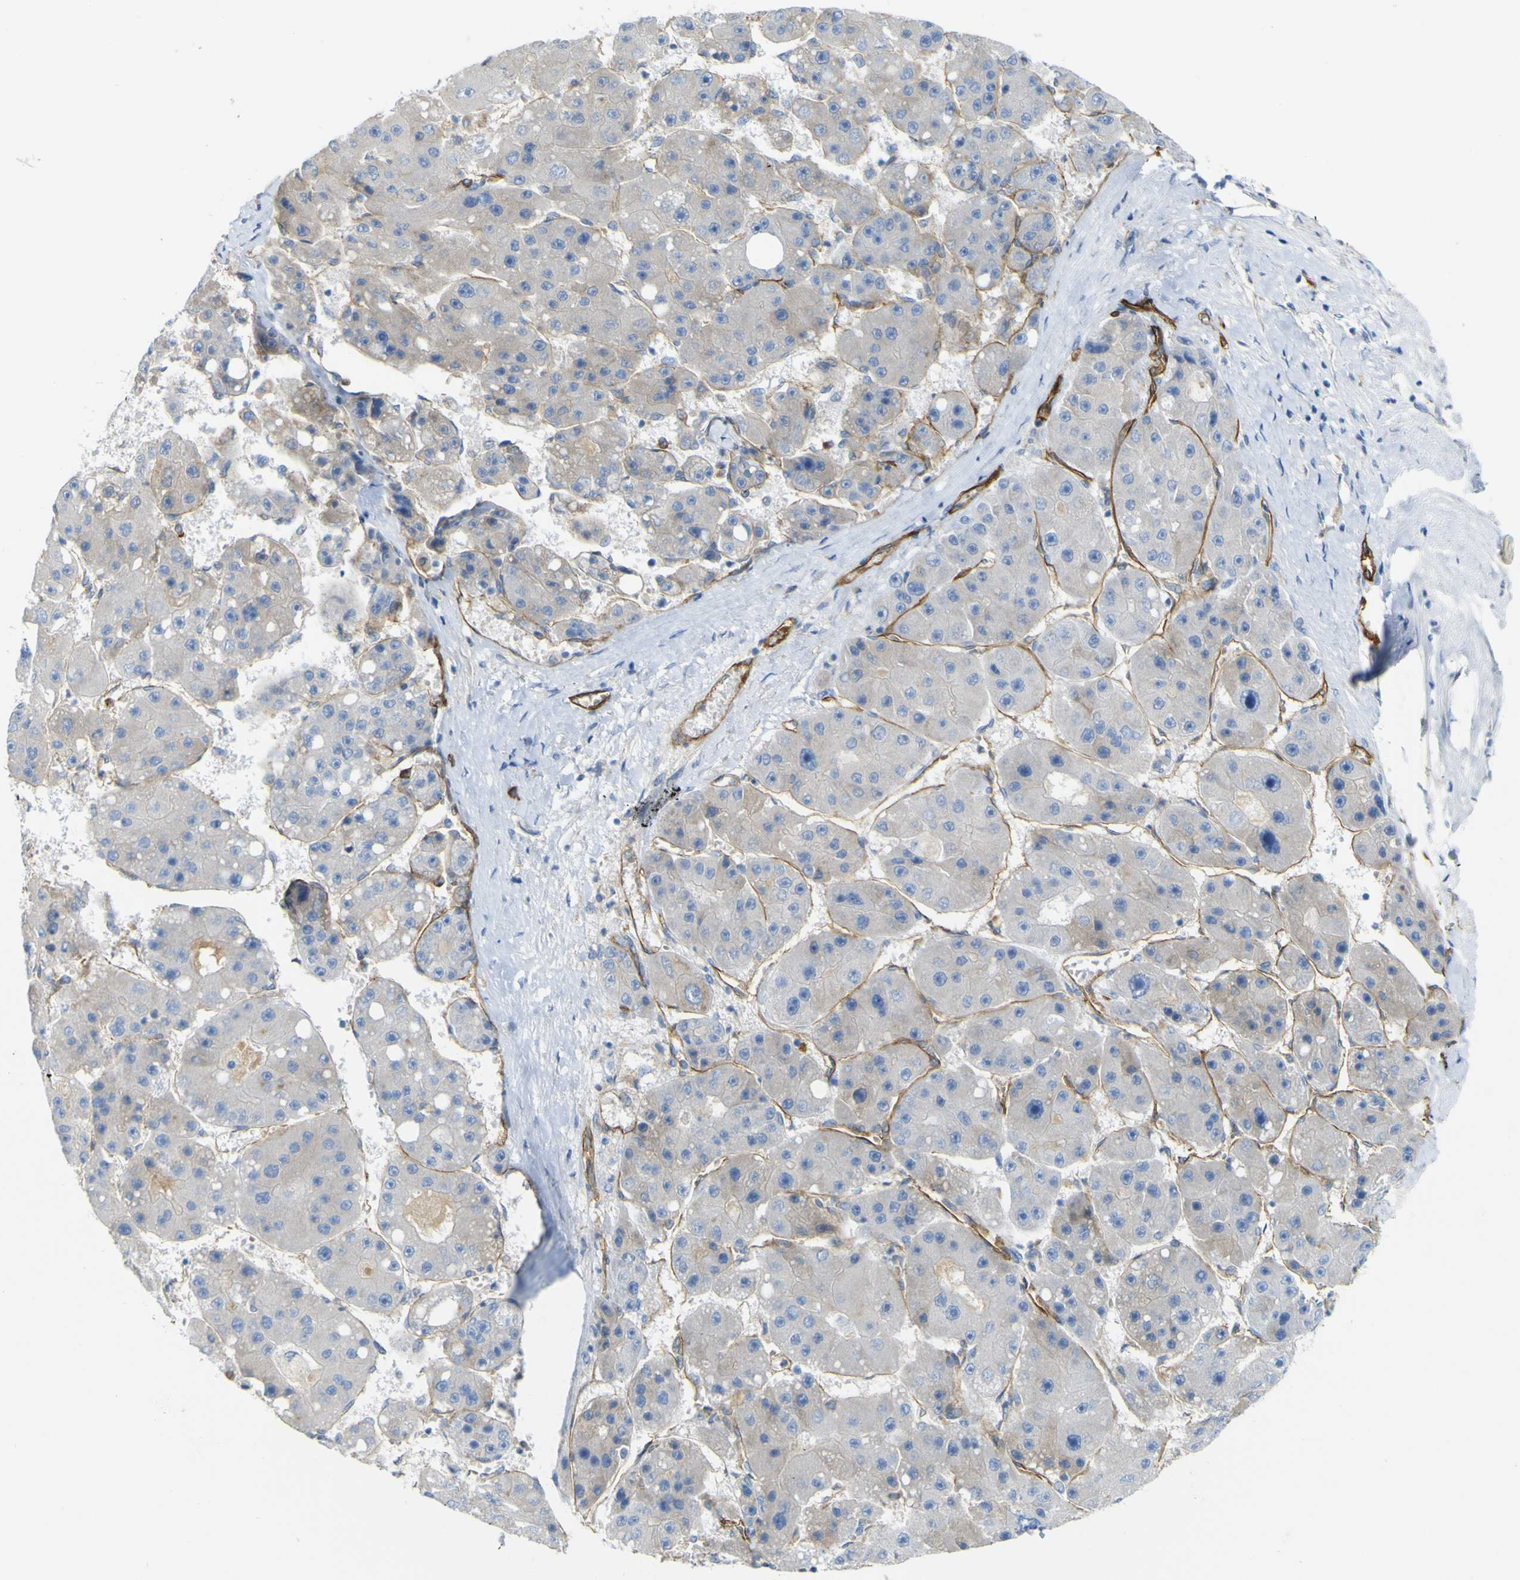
{"staining": {"intensity": "weak", "quantity": "<25%", "location": "cytoplasmic/membranous"}, "tissue": "liver cancer", "cell_type": "Tumor cells", "image_type": "cancer", "snomed": [{"axis": "morphology", "description": "Carcinoma, Hepatocellular, NOS"}, {"axis": "topography", "description": "Liver"}], "caption": "Immunohistochemistry (IHC) of hepatocellular carcinoma (liver) exhibits no expression in tumor cells.", "gene": "CD93", "patient": {"sex": "female", "age": 61}}